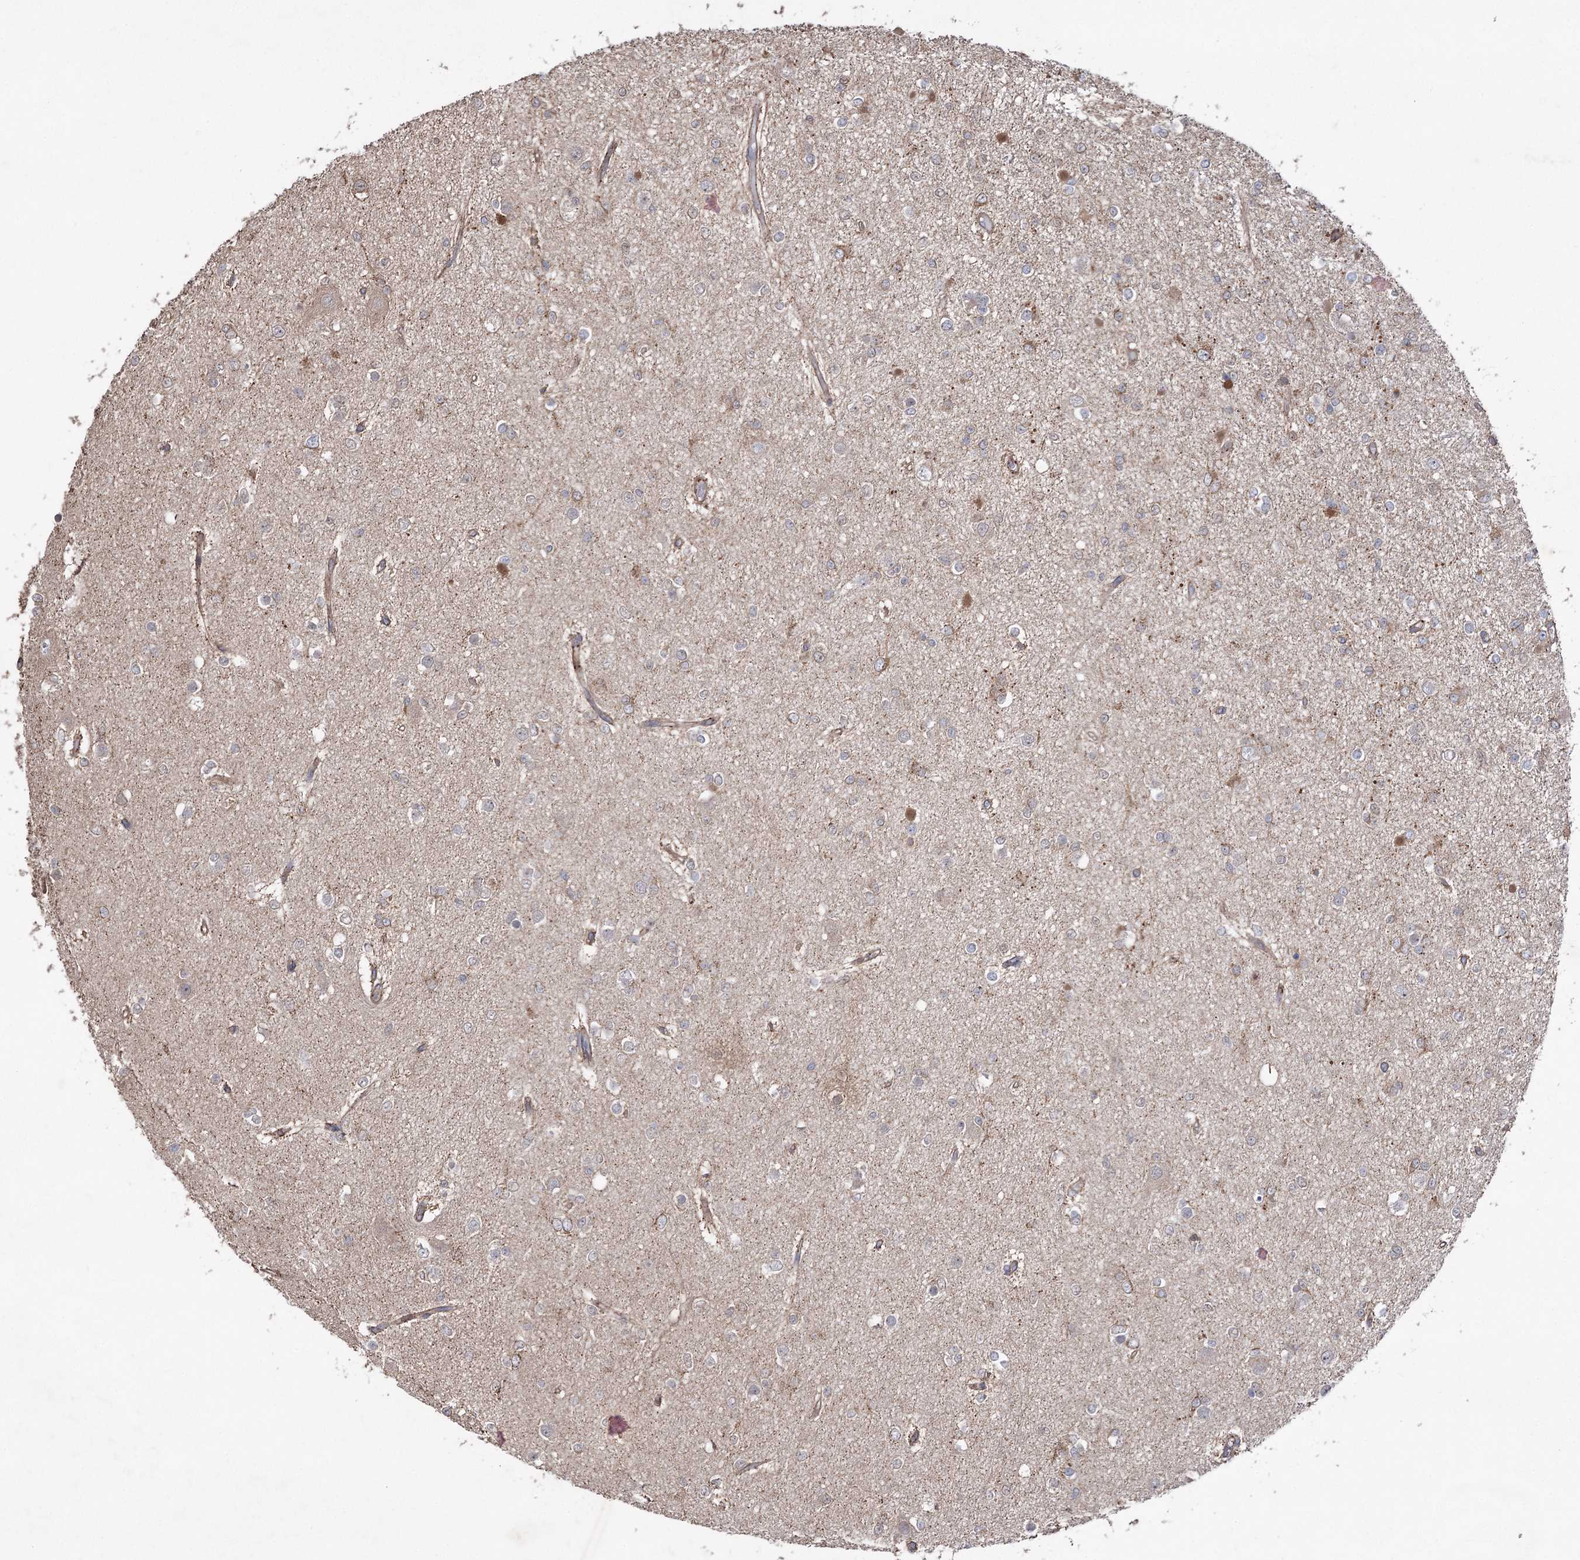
{"staining": {"intensity": "moderate", "quantity": "<25%", "location": "cytoplasmic/membranous"}, "tissue": "glioma", "cell_type": "Tumor cells", "image_type": "cancer", "snomed": [{"axis": "morphology", "description": "Glioma, malignant, Low grade"}, {"axis": "topography", "description": "Brain"}], "caption": "Moderate cytoplasmic/membranous staining is present in approximately <25% of tumor cells in glioma. The protein is stained brown, and the nuclei are stained in blue (DAB IHC with brightfield microscopy, high magnification).", "gene": "LARS2", "patient": {"sex": "female", "age": 22}}